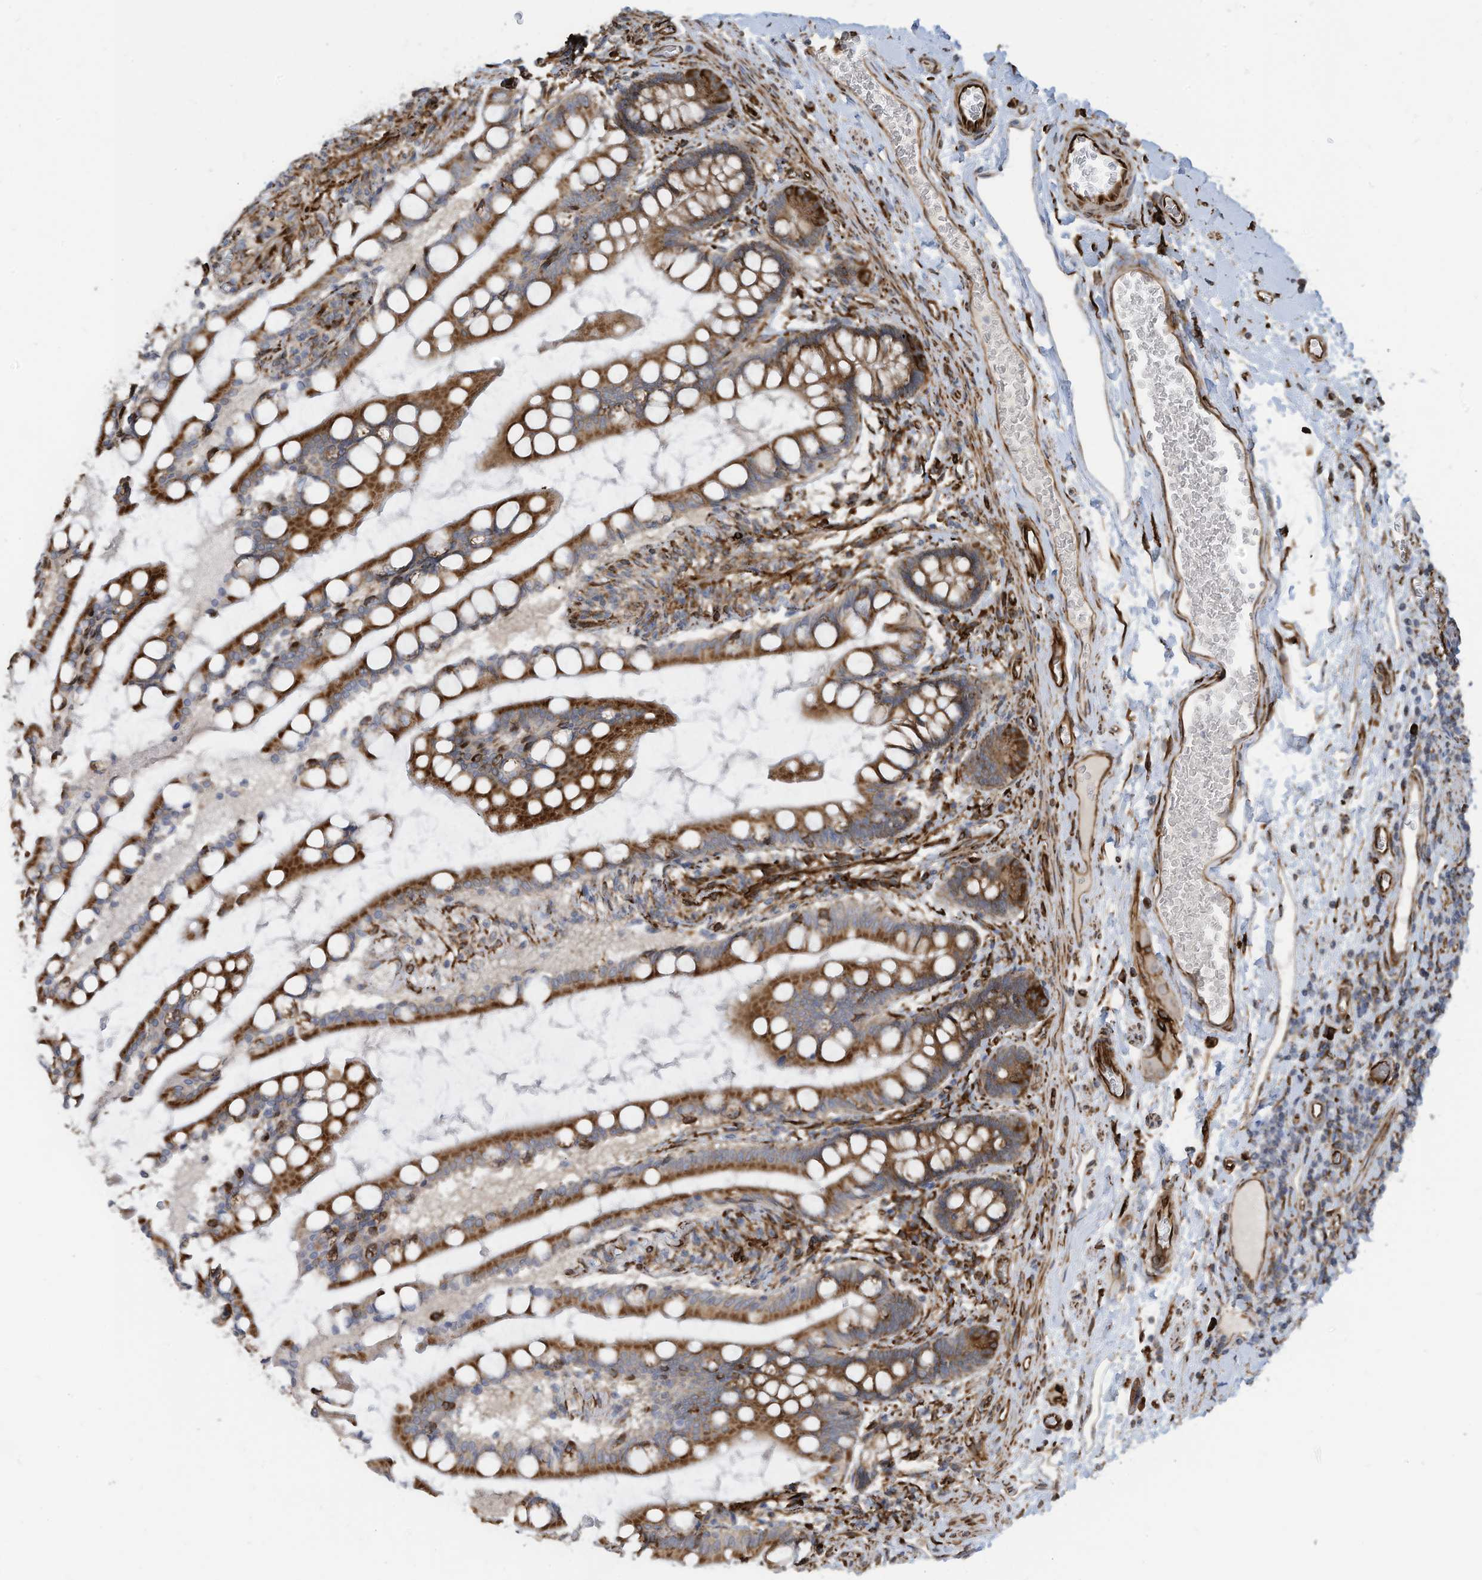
{"staining": {"intensity": "moderate", "quantity": ">75%", "location": "cytoplasmic/membranous"}, "tissue": "small intestine", "cell_type": "Glandular cells", "image_type": "normal", "snomed": [{"axis": "morphology", "description": "Normal tissue, NOS"}, {"axis": "topography", "description": "Small intestine"}], "caption": "A photomicrograph of small intestine stained for a protein displays moderate cytoplasmic/membranous brown staining in glandular cells.", "gene": "ZBTB45", "patient": {"sex": "male", "age": 52}}